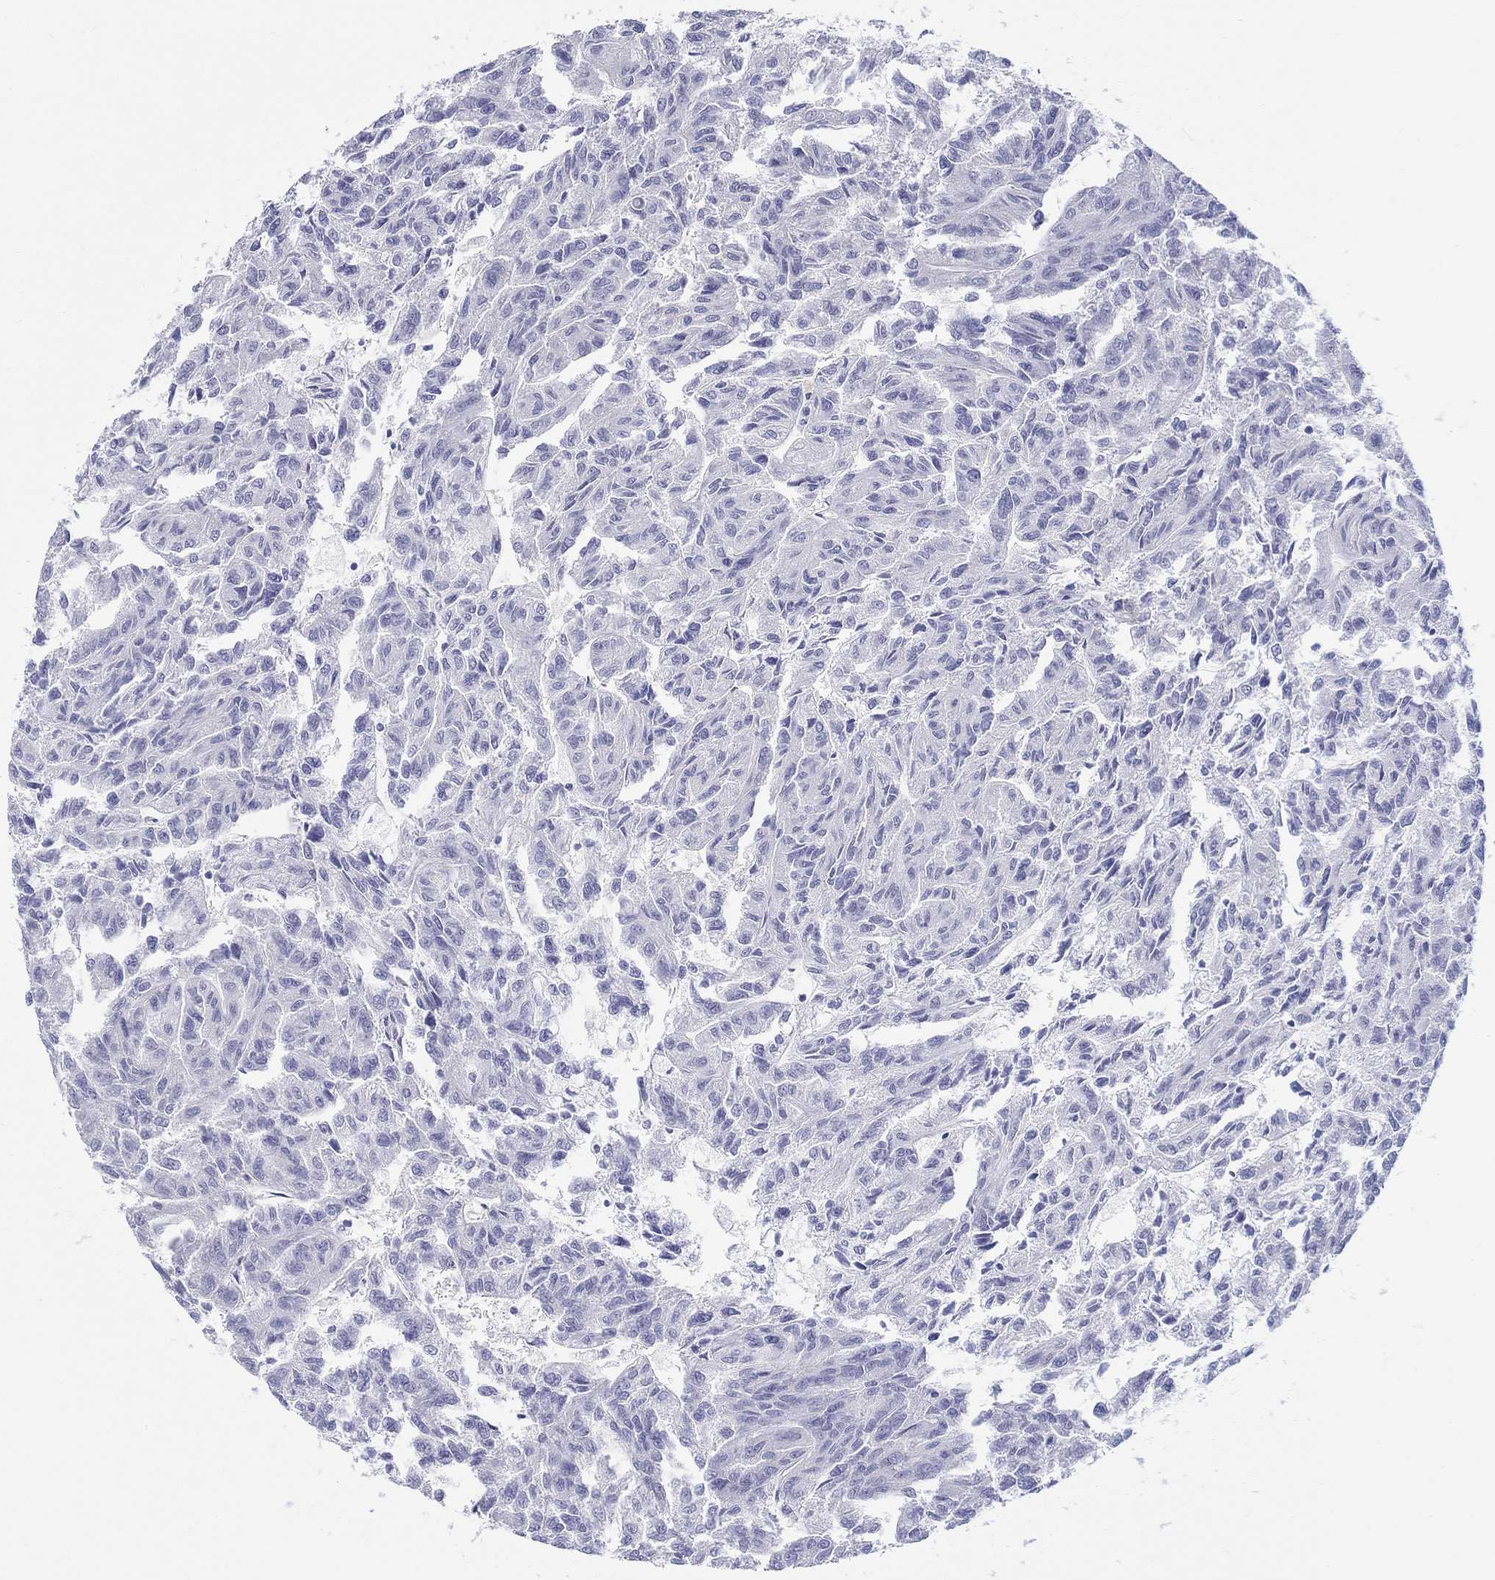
{"staining": {"intensity": "negative", "quantity": "none", "location": "none"}, "tissue": "renal cancer", "cell_type": "Tumor cells", "image_type": "cancer", "snomed": [{"axis": "morphology", "description": "Adenocarcinoma, NOS"}, {"axis": "topography", "description": "Kidney"}], "caption": "This is a image of IHC staining of renal cancer, which shows no staining in tumor cells. Brightfield microscopy of immunohistochemistry (IHC) stained with DAB (brown) and hematoxylin (blue), captured at high magnification.", "gene": "LAMP5", "patient": {"sex": "male", "age": 79}}